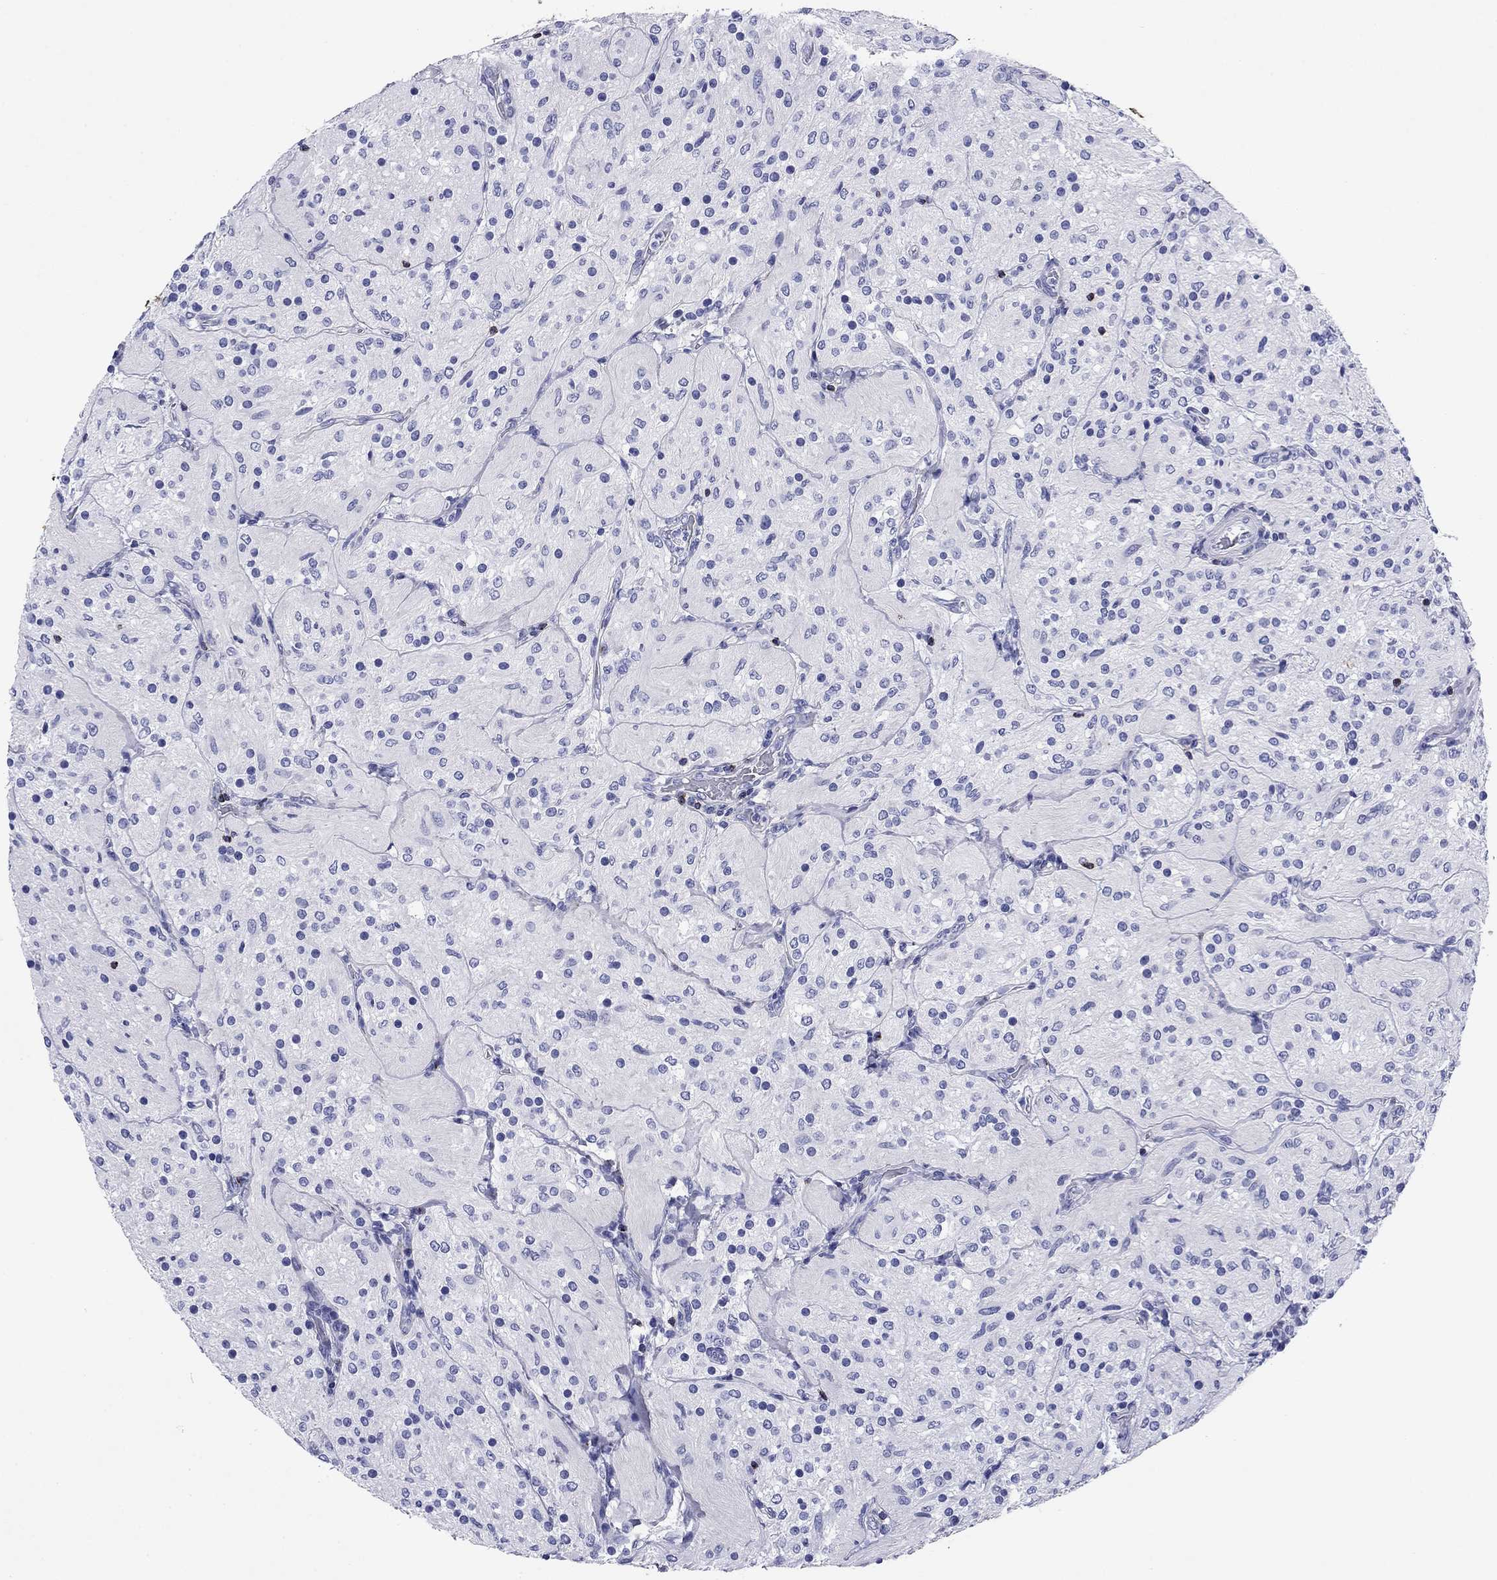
{"staining": {"intensity": "negative", "quantity": "none", "location": "none"}, "tissue": "glioma", "cell_type": "Tumor cells", "image_type": "cancer", "snomed": [{"axis": "morphology", "description": "Glioma, malignant, Low grade"}, {"axis": "topography", "description": "Brain"}], "caption": "This is an IHC photomicrograph of malignant low-grade glioma. There is no positivity in tumor cells.", "gene": "GZMK", "patient": {"sex": "male", "age": 3}}